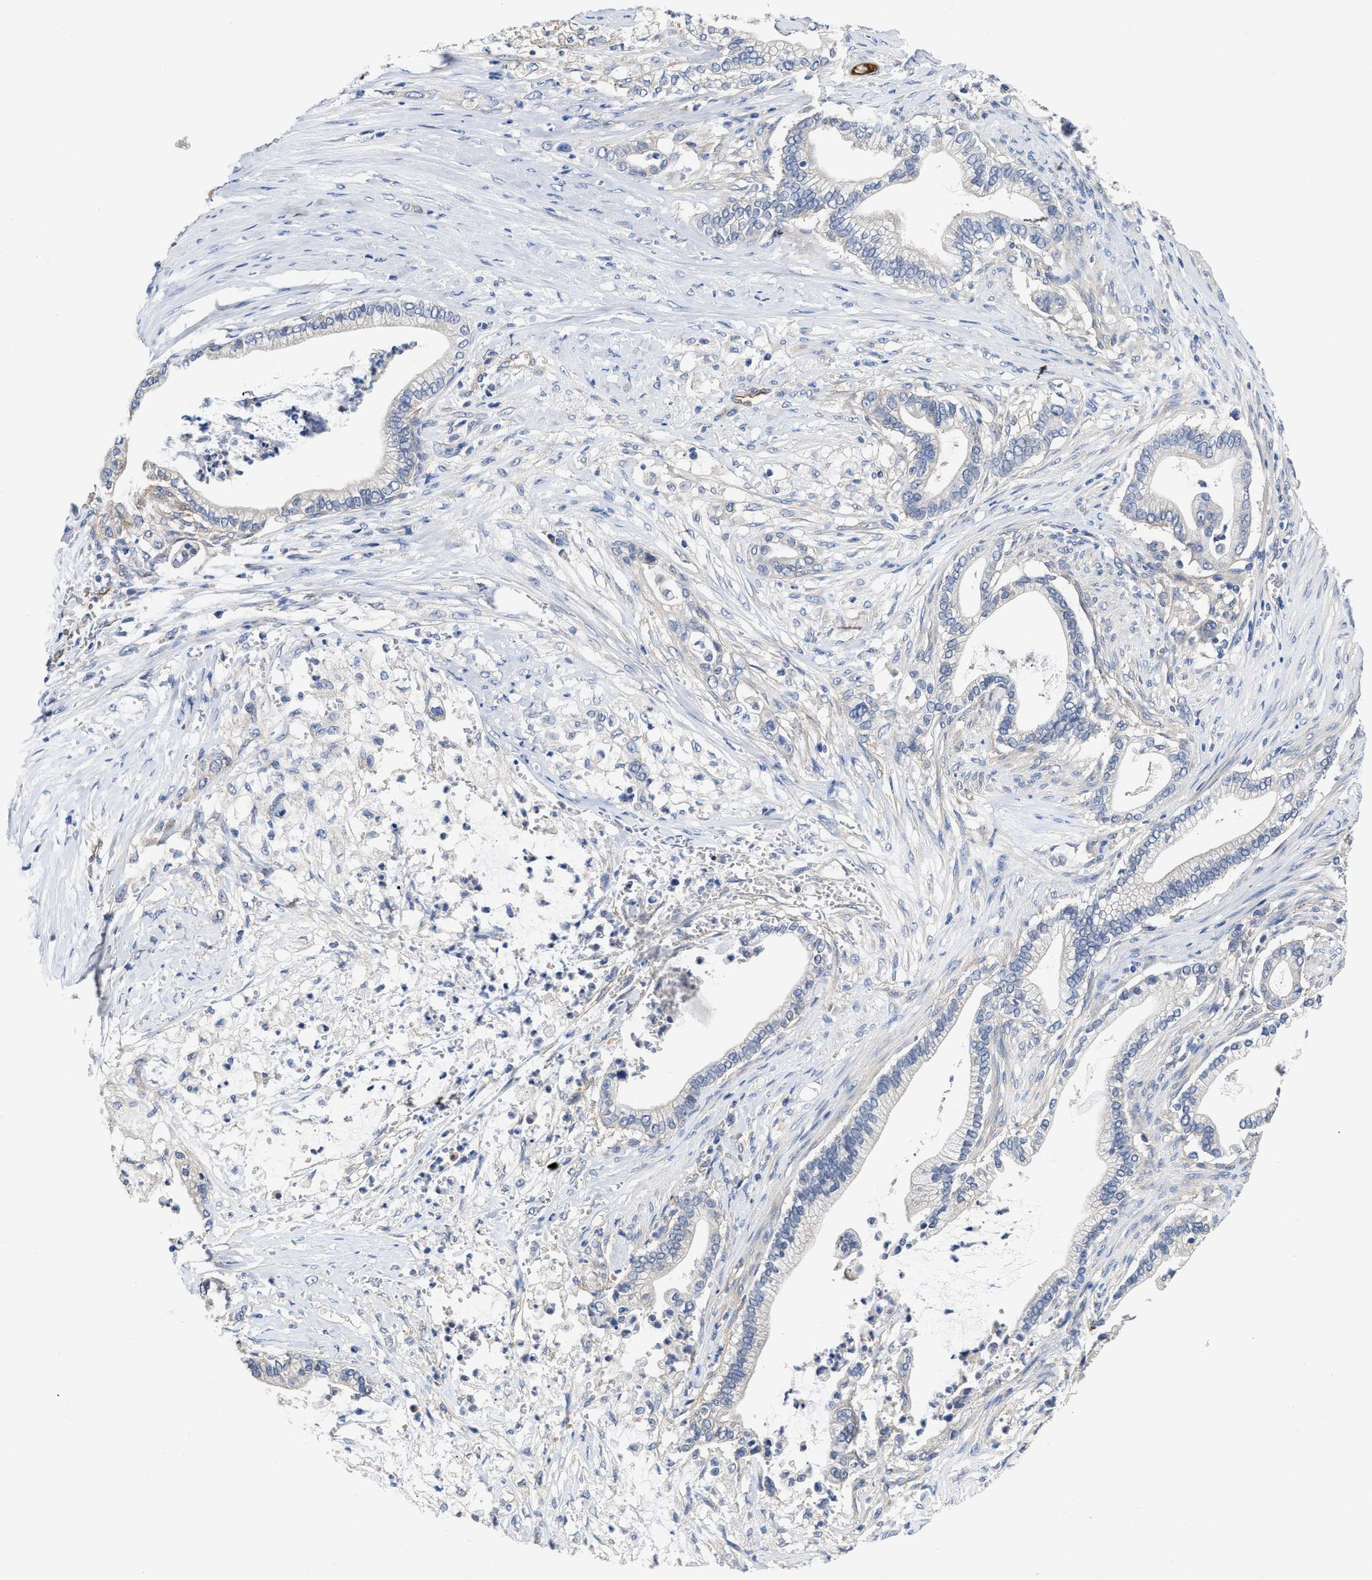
{"staining": {"intensity": "negative", "quantity": "none", "location": "none"}, "tissue": "pancreatic cancer", "cell_type": "Tumor cells", "image_type": "cancer", "snomed": [{"axis": "morphology", "description": "Adenocarcinoma, NOS"}, {"axis": "topography", "description": "Pancreas"}], "caption": "Immunohistochemical staining of pancreatic adenocarcinoma shows no significant positivity in tumor cells.", "gene": "C22orf42", "patient": {"sex": "male", "age": 69}}